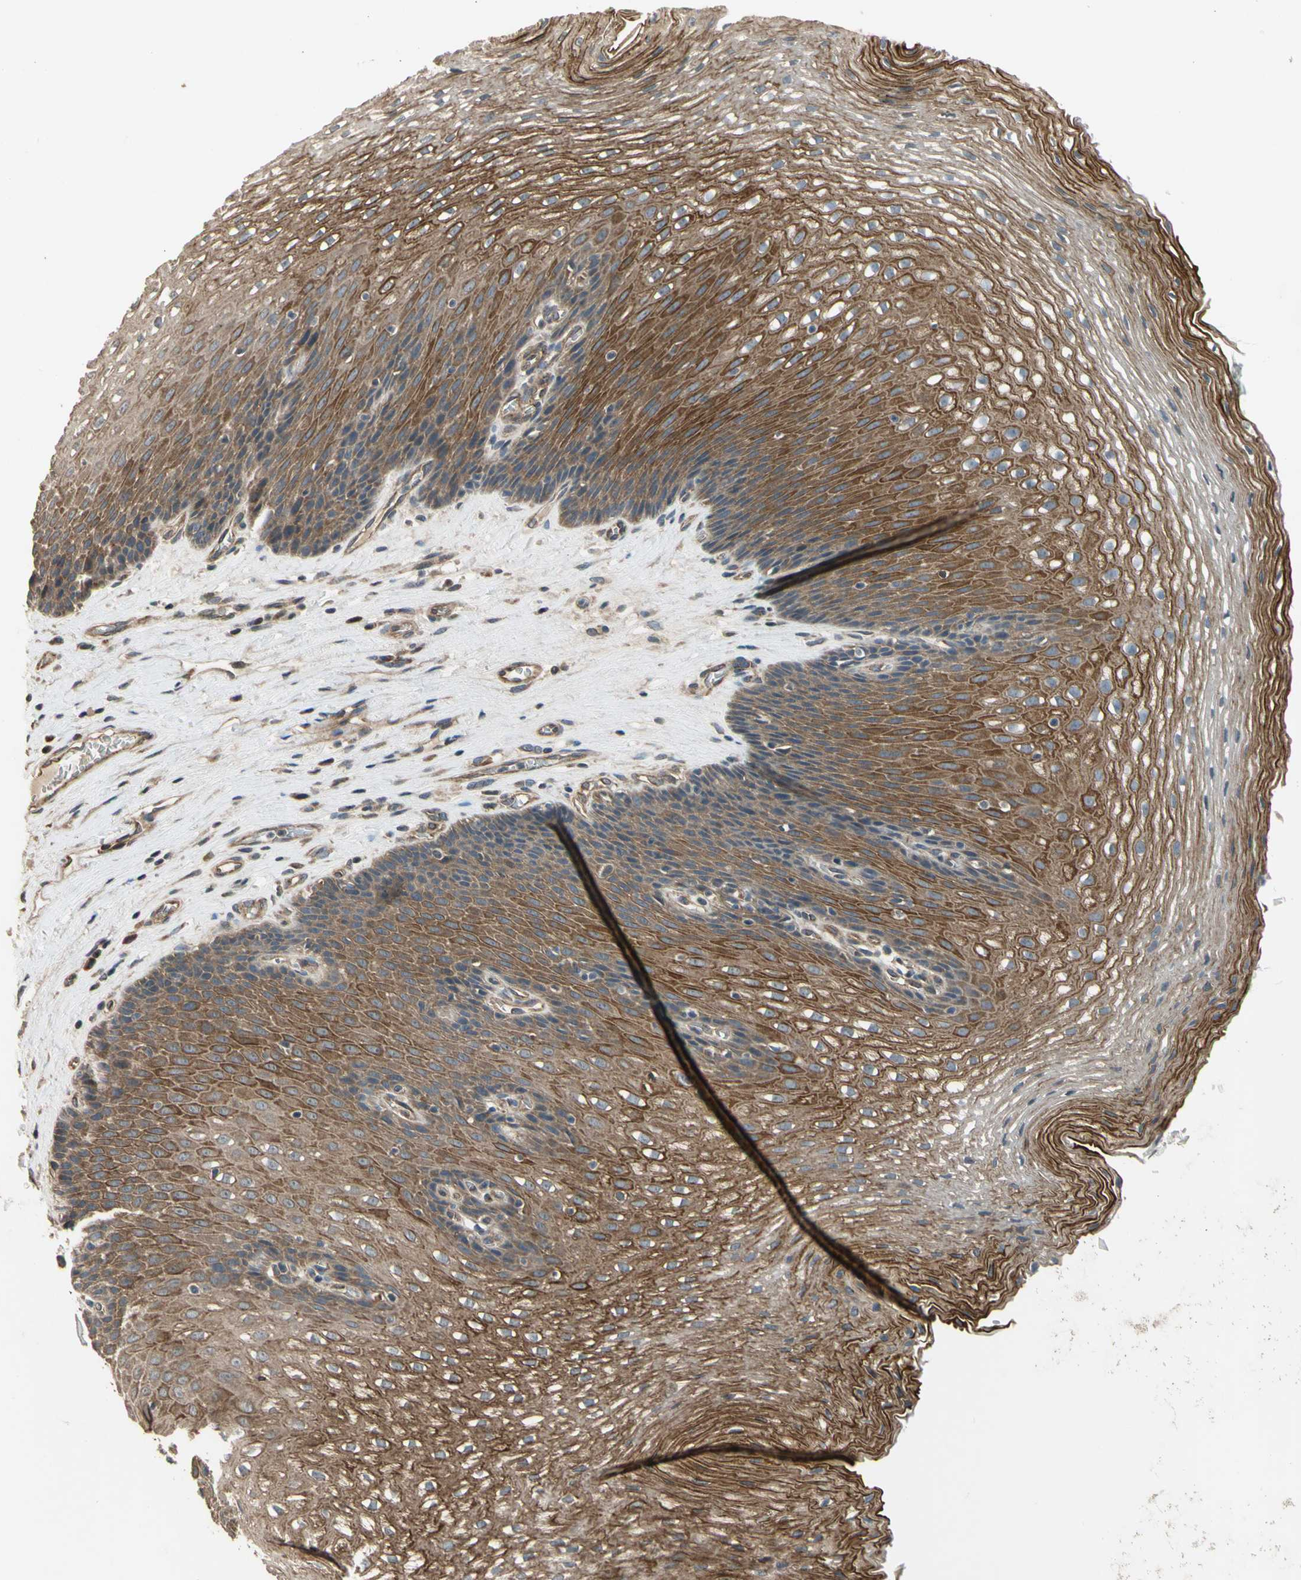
{"staining": {"intensity": "moderate", "quantity": ">75%", "location": "cytoplasmic/membranous"}, "tissue": "esophagus", "cell_type": "Squamous epithelial cells", "image_type": "normal", "snomed": [{"axis": "morphology", "description": "Normal tissue, NOS"}, {"axis": "topography", "description": "Esophagus"}], "caption": "Protein expression analysis of normal human esophagus reveals moderate cytoplasmic/membranous staining in about >75% of squamous epithelial cells.", "gene": "EFNB2", "patient": {"sex": "male", "age": 48}}